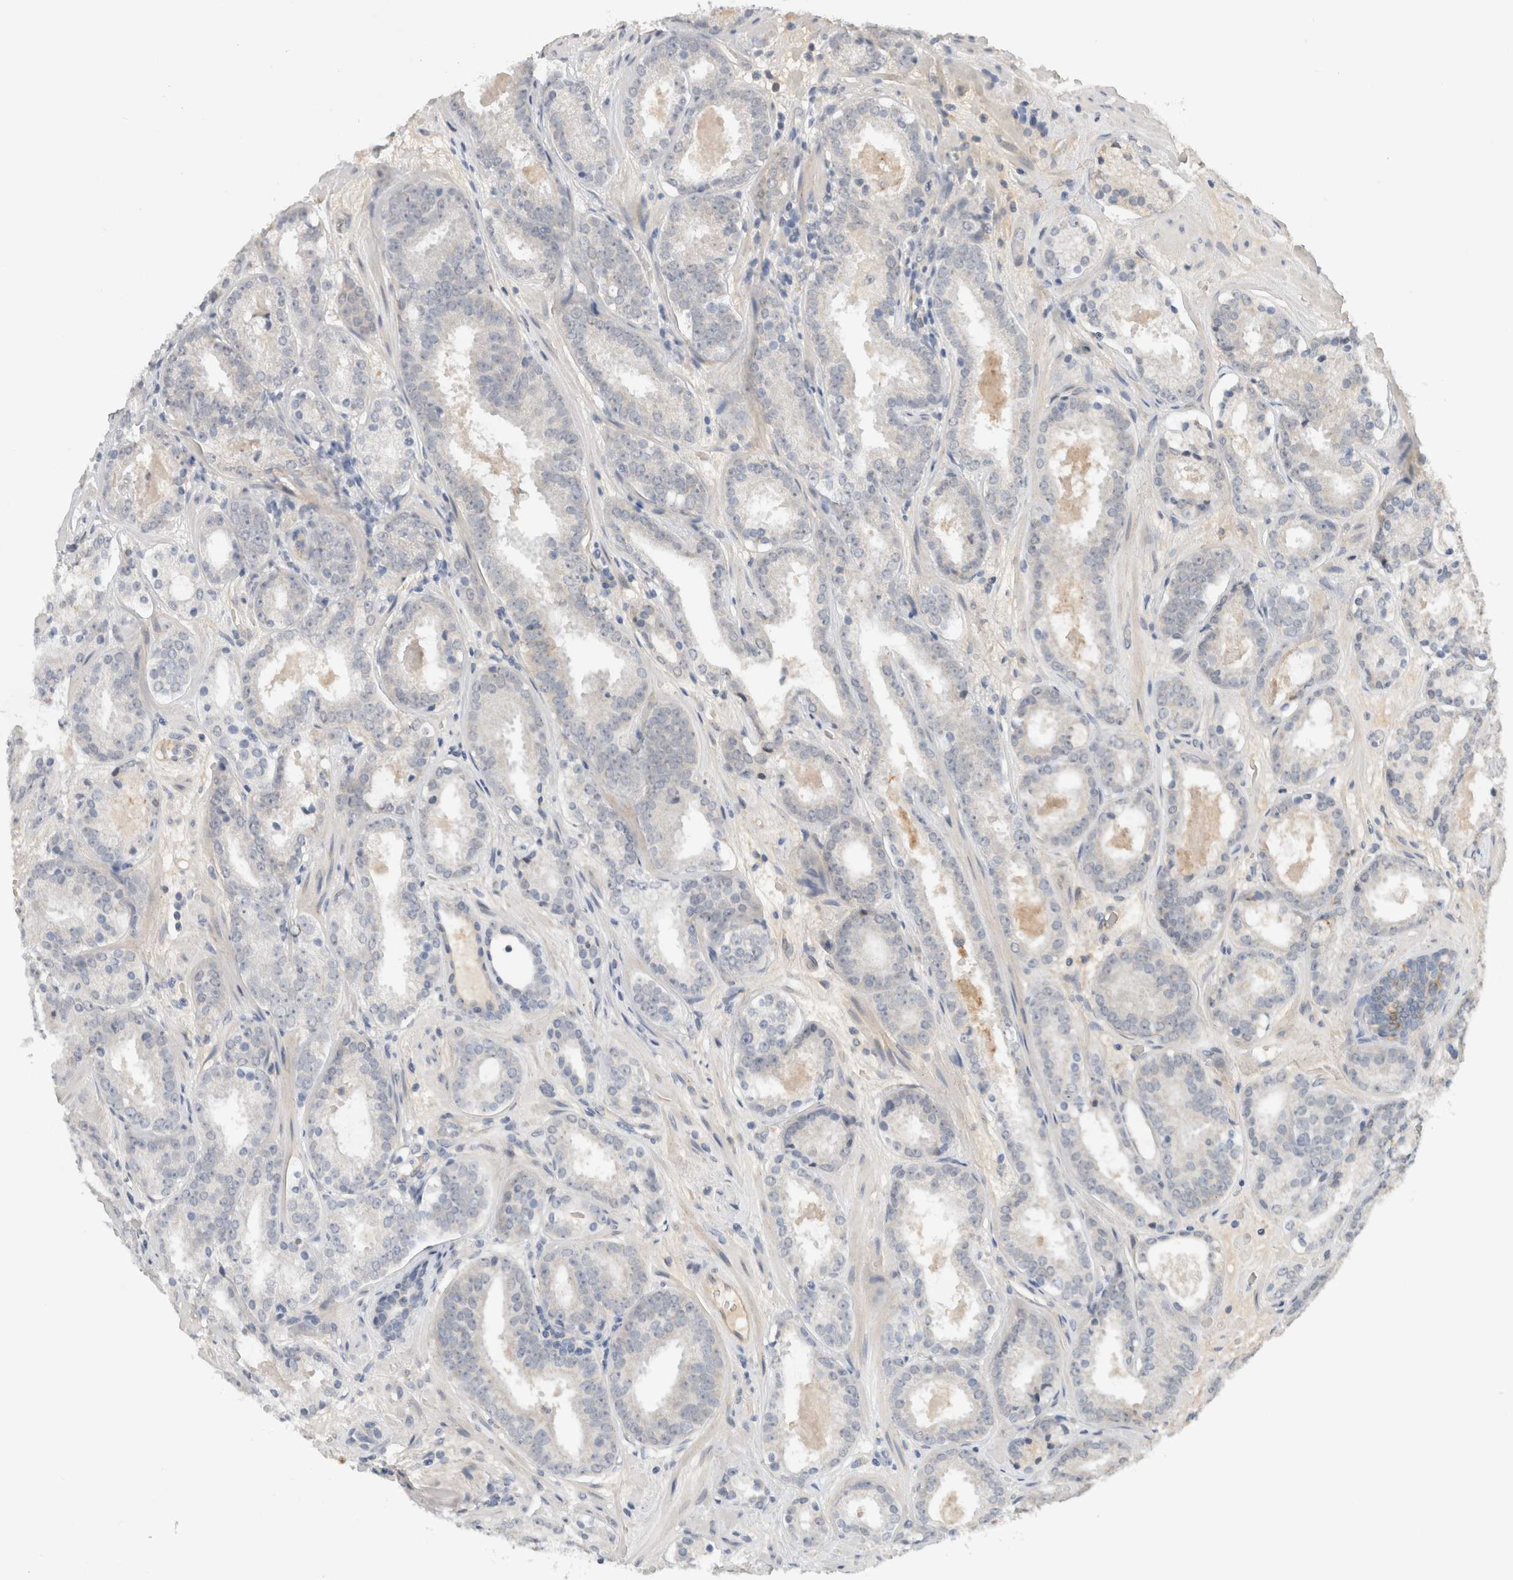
{"staining": {"intensity": "negative", "quantity": "none", "location": "none"}, "tissue": "prostate cancer", "cell_type": "Tumor cells", "image_type": "cancer", "snomed": [{"axis": "morphology", "description": "Adenocarcinoma, Low grade"}, {"axis": "topography", "description": "Prostate"}], "caption": "A photomicrograph of prostate low-grade adenocarcinoma stained for a protein shows no brown staining in tumor cells.", "gene": "HCN3", "patient": {"sex": "male", "age": 69}}